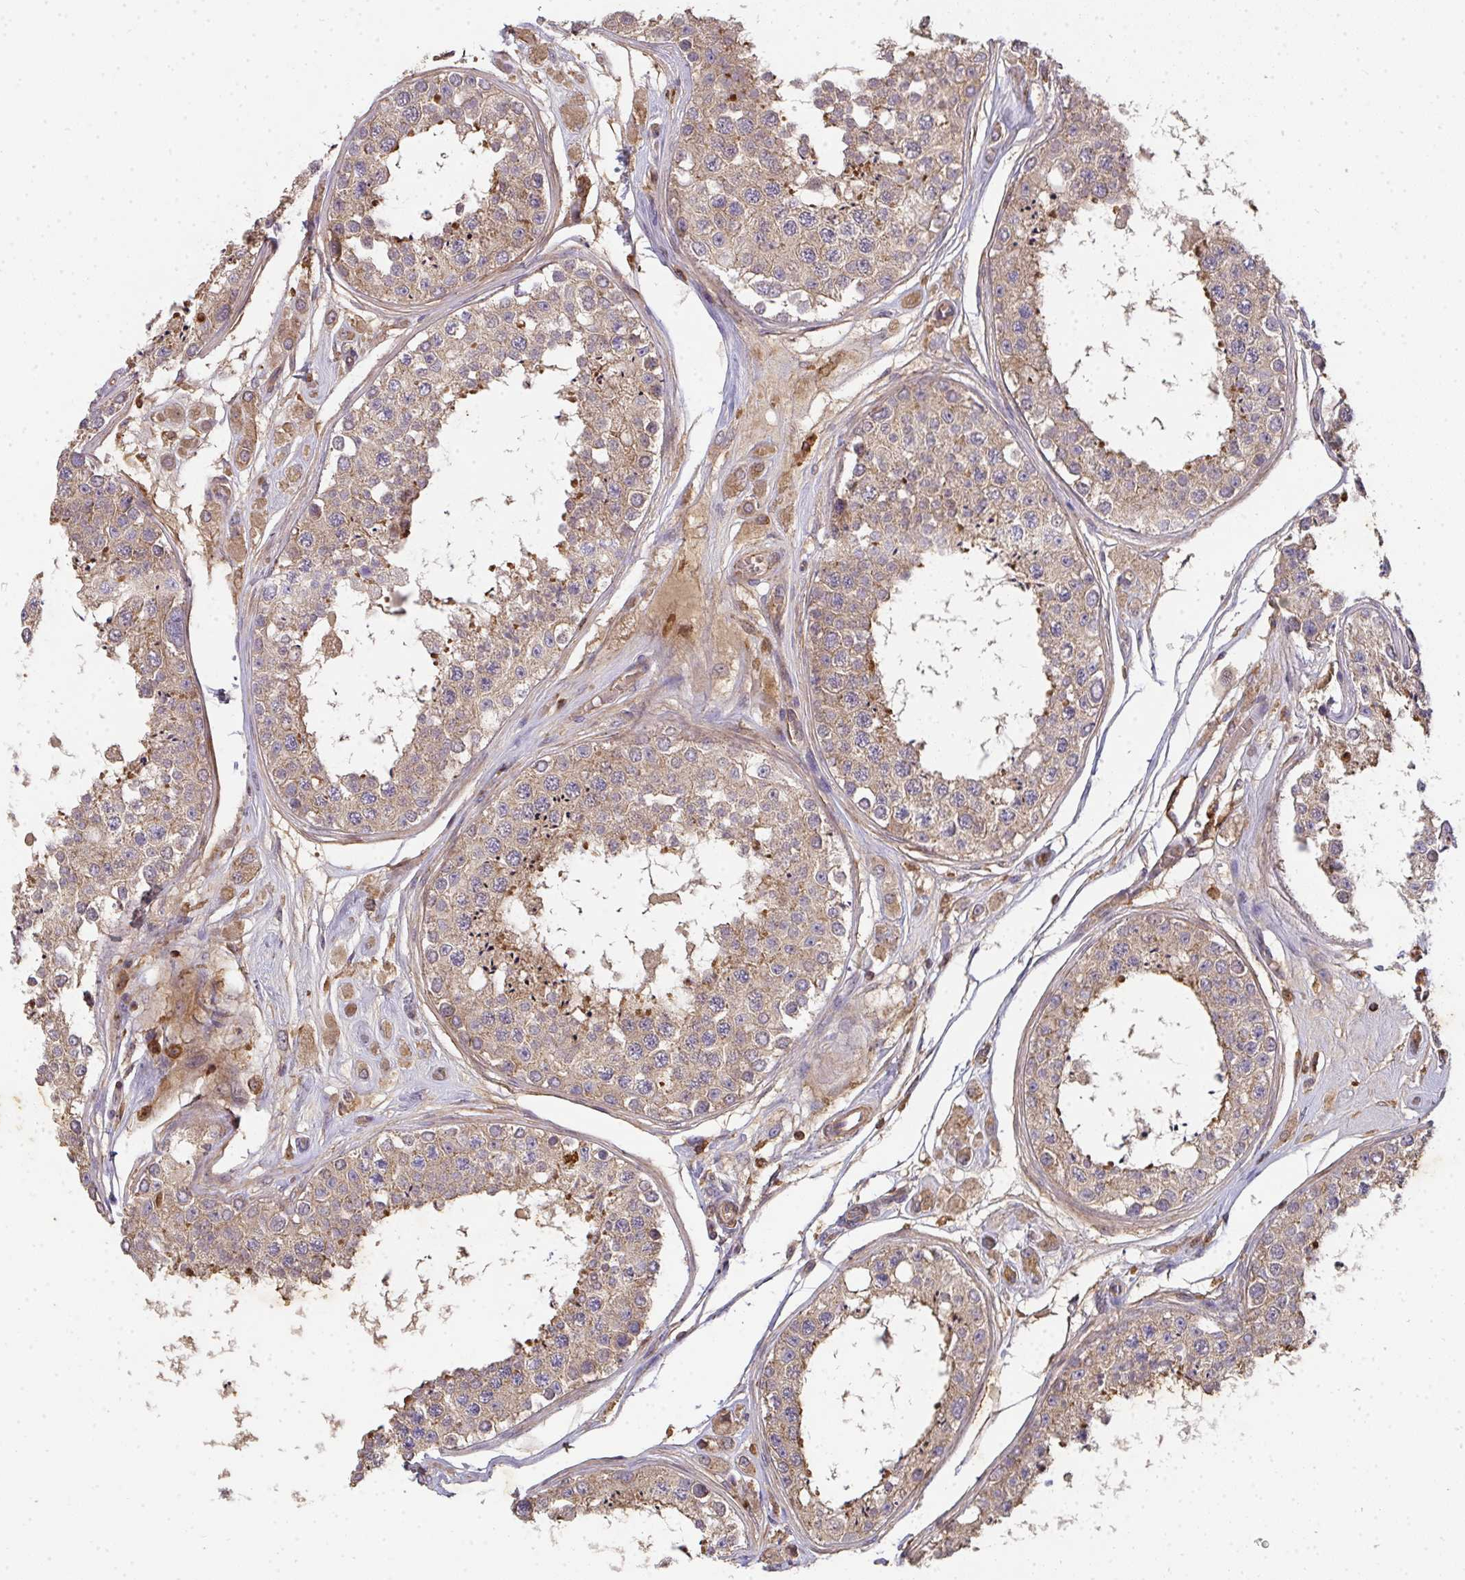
{"staining": {"intensity": "moderate", "quantity": ">75%", "location": "cytoplasmic/membranous"}, "tissue": "testis", "cell_type": "Cells in seminiferous ducts", "image_type": "normal", "snomed": [{"axis": "morphology", "description": "Normal tissue, NOS"}, {"axis": "topography", "description": "Testis"}], "caption": "Immunohistochemistry (IHC) image of benign testis: testis stained using IHC demonstrates medium levels of moderate protein expression localized specifically in the cytoplasmic/membranous of cells in seminiferous ducts, appearing as a cytoplasmic/membranous brown color.", "gene": "TNMD", "patient": {"sex": "male", "age": 25}}